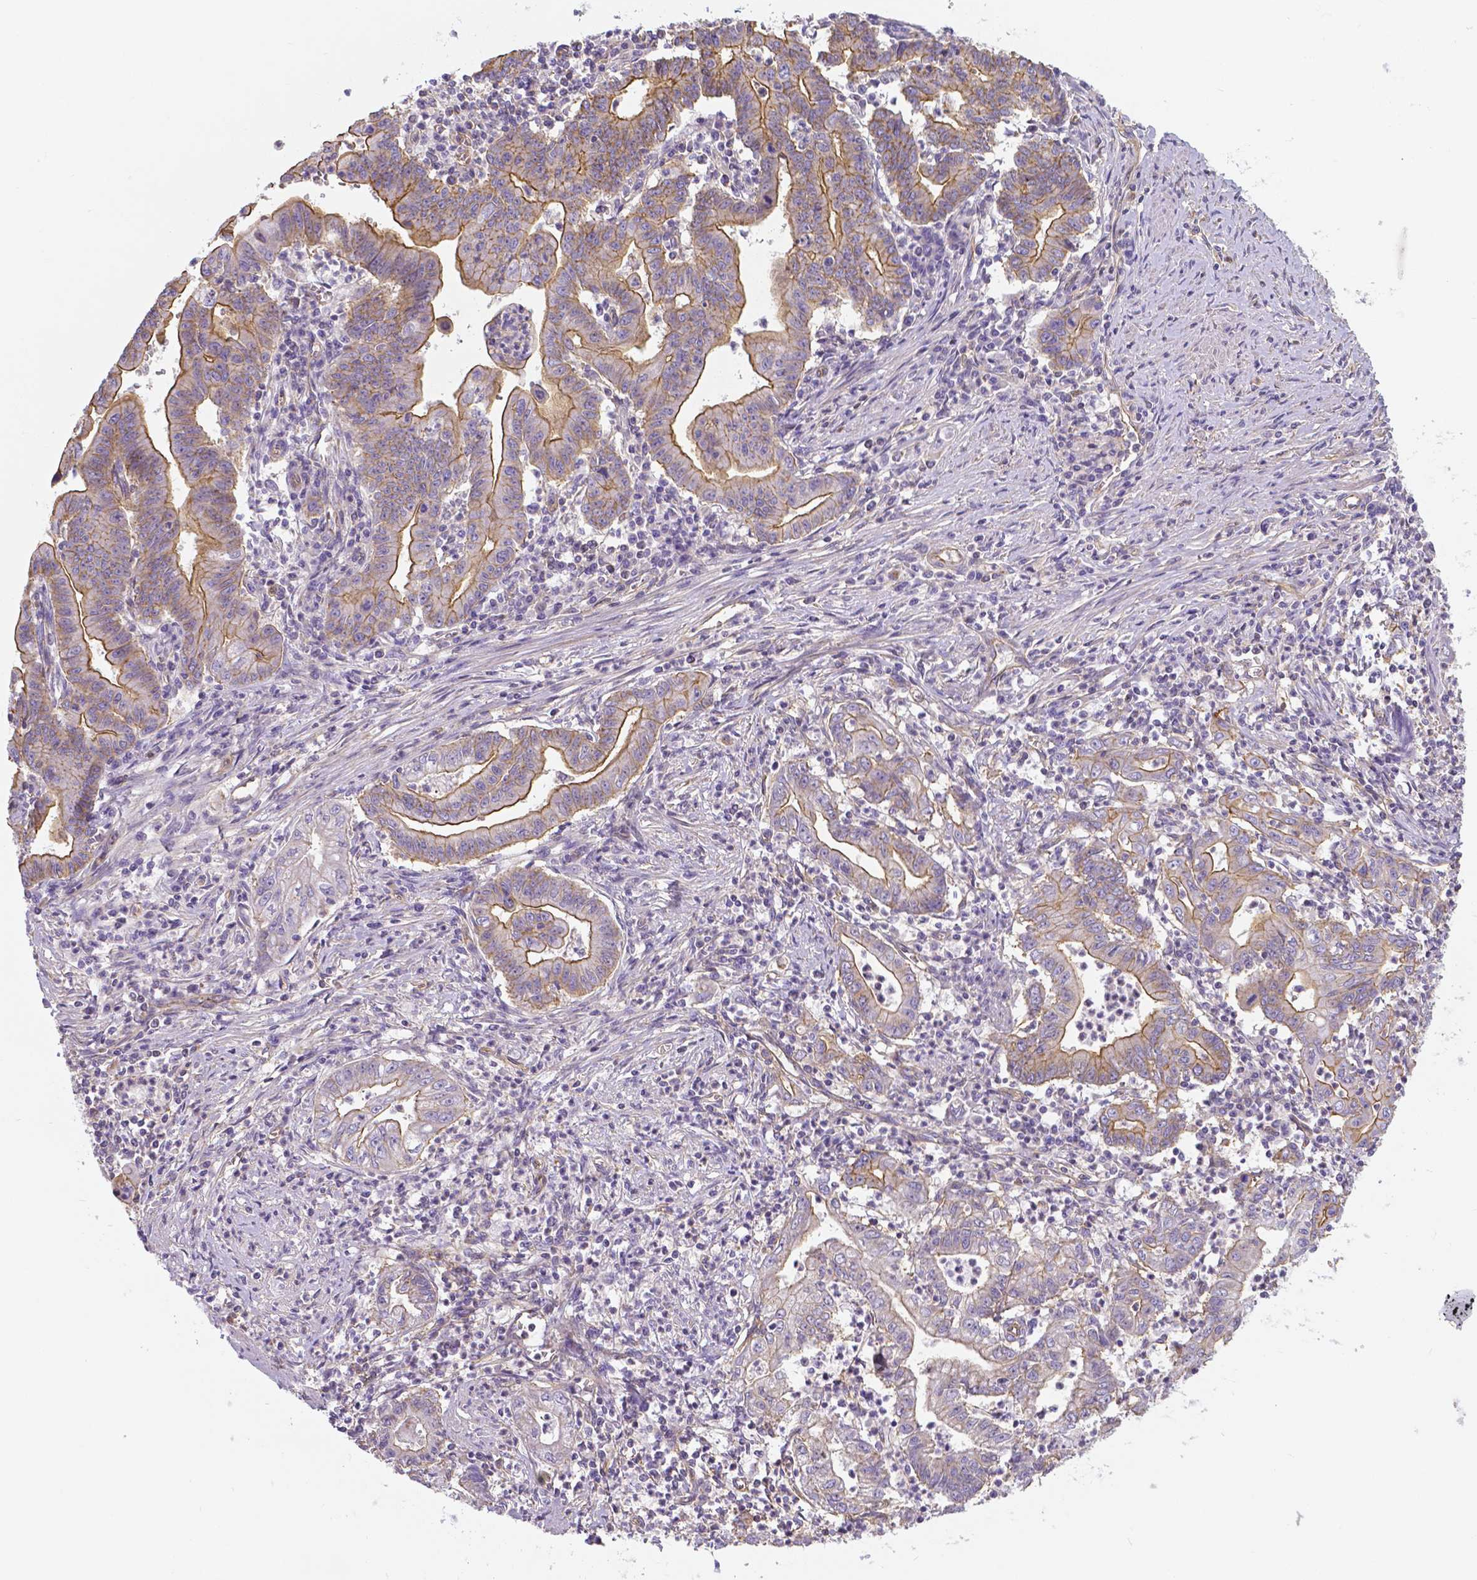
{"staining": {"intensity": "strong", "quantity": "25%-75%", "location": "cytoplasmic/membranous"}, "tissue": "stomach cancer", "cell_type": "Tumor cells", "image_type": "cancer", "snomed": [{"axis": "morphology", "description": "Adenocarcinoma, NOS"}, {"axis": "topography", "description": "Stomach, upper"}], "caption": "Brown immunohistochemical staining in human adenocarcinoma (stomach) demonstrates strong cytoplasmic/membranous expression in about 25%-75% of tumor cells. Immunohistochemistry (ihc) stains the protein in brown and the nuclei are stained blue.", "gene": "CRMP1", "patient": {"sex": "female", "age": 79}}